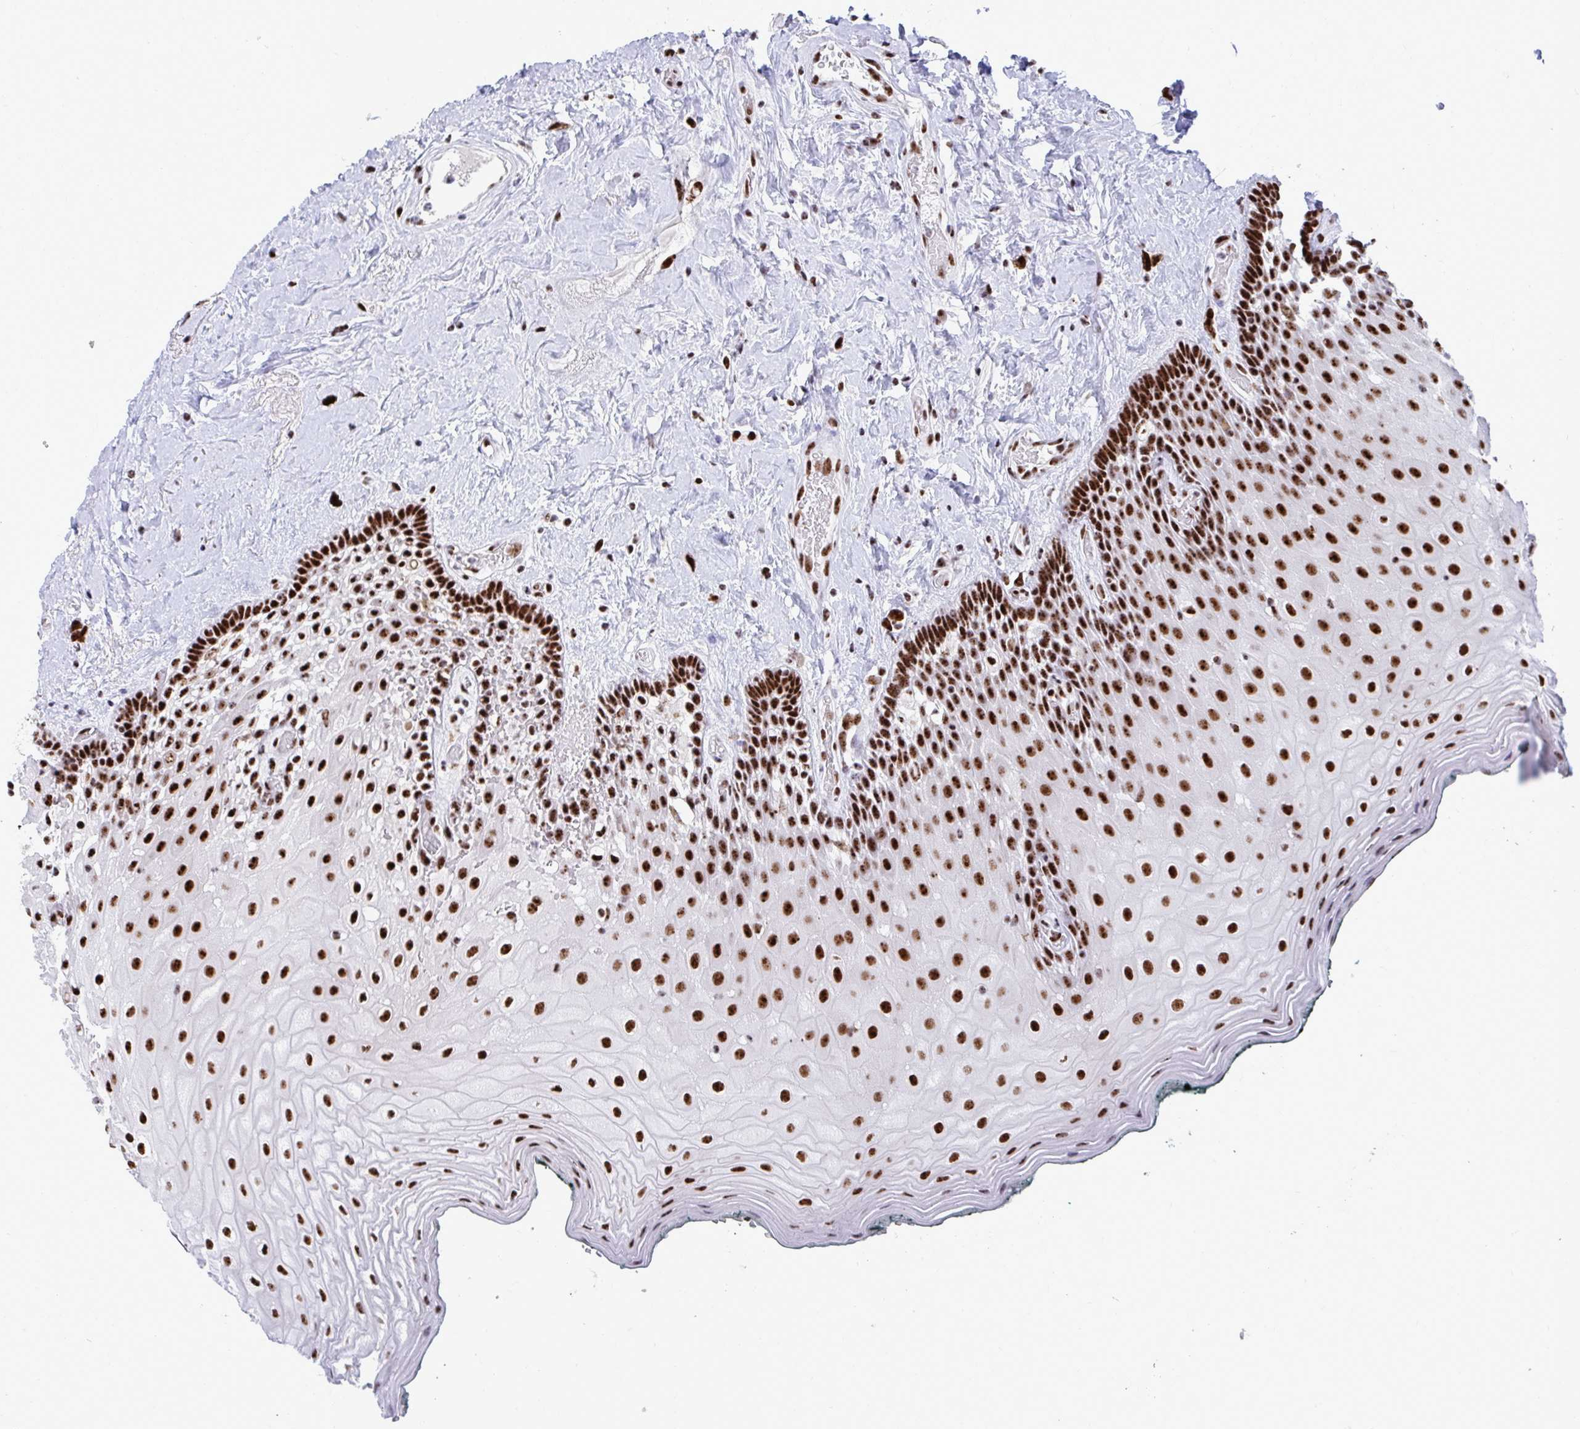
{"staining": {"intensity": "strong", "quantity": ">75%", "location": "nuclear"}, "tissue": "oral mucosa", "cell_type": "Squamous epithelial cells", "image_type": "normal", "snomed": [{"axis": "morphology", "description": "Normal tissue, NOS"}, {"axis": "morphology", "description": "Squamous cell carcinoma, NOS"}, {"axis": "topography", "description": "Oral tissue"}, {"axis": "topography", "description": "Head-Neck"}], "caption": "There is high levels of strong nuclear positivity in squamous epithelial cells of unremarkable oral mucosa, as demonstrated by immunohistochemical staining (brown color).", "gene": "PELP1", "patient": {"sex": "male", "age": 64}}